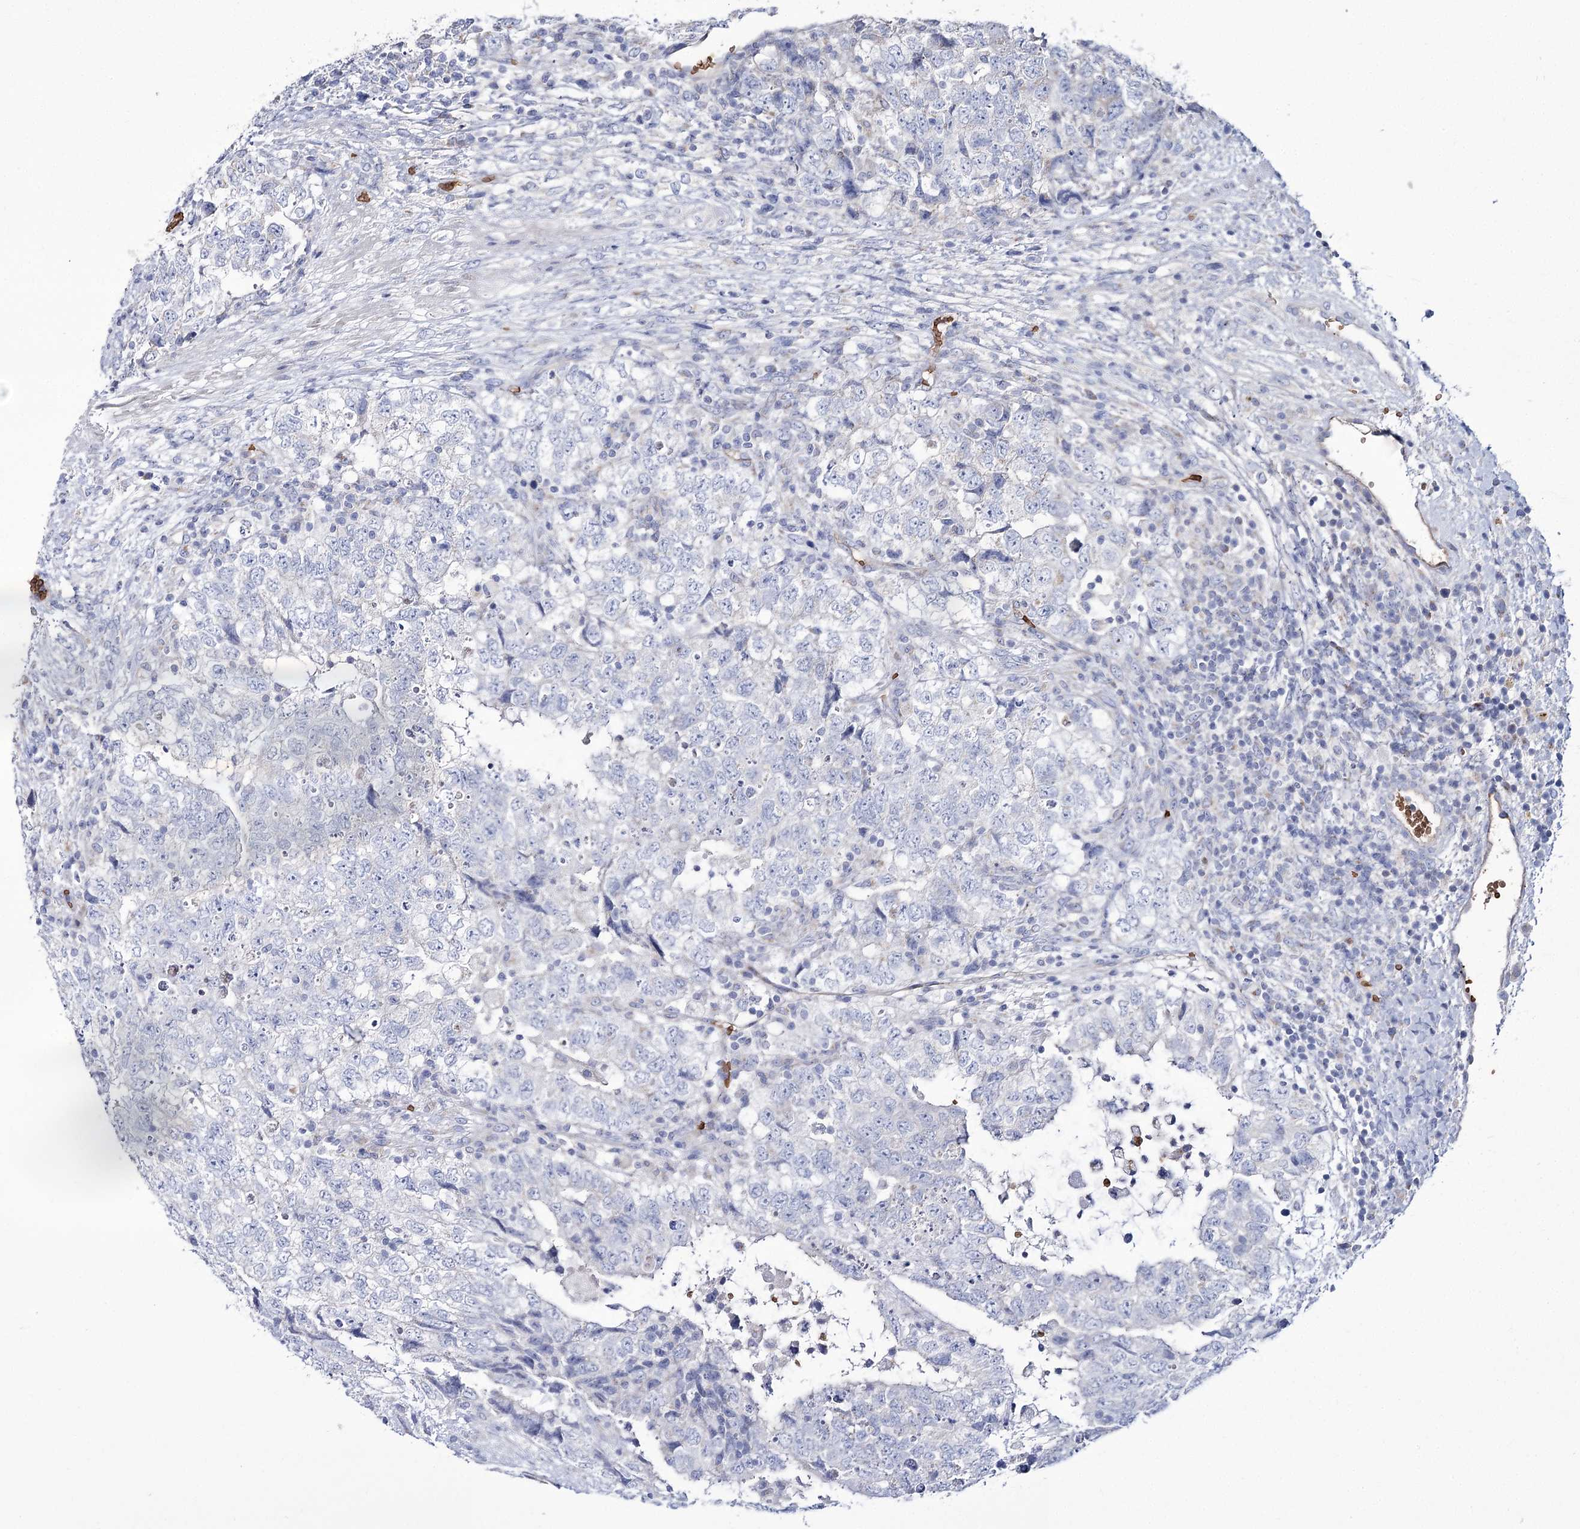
{"staining": {"intensity": "negative", "quantity": "none", "location": "none"}, "tissue": "testis cancer", "cell_type": "Tumor cells", "image_type": "cancer", "snomed": [{"axis": "morphology", "description": "Carcinoma, Embryonal, NOS"}, {"axis": "topography", "description": "Testis"}], "caption": "High power microscopy micrograph of an immunohistochemistry (IHC) histopathology image of embryonal carcinoma (testis), revealing no significant staining in tumor cells.", "gene": "GBF1", "patient": {"sex": "male", "age": 37}}